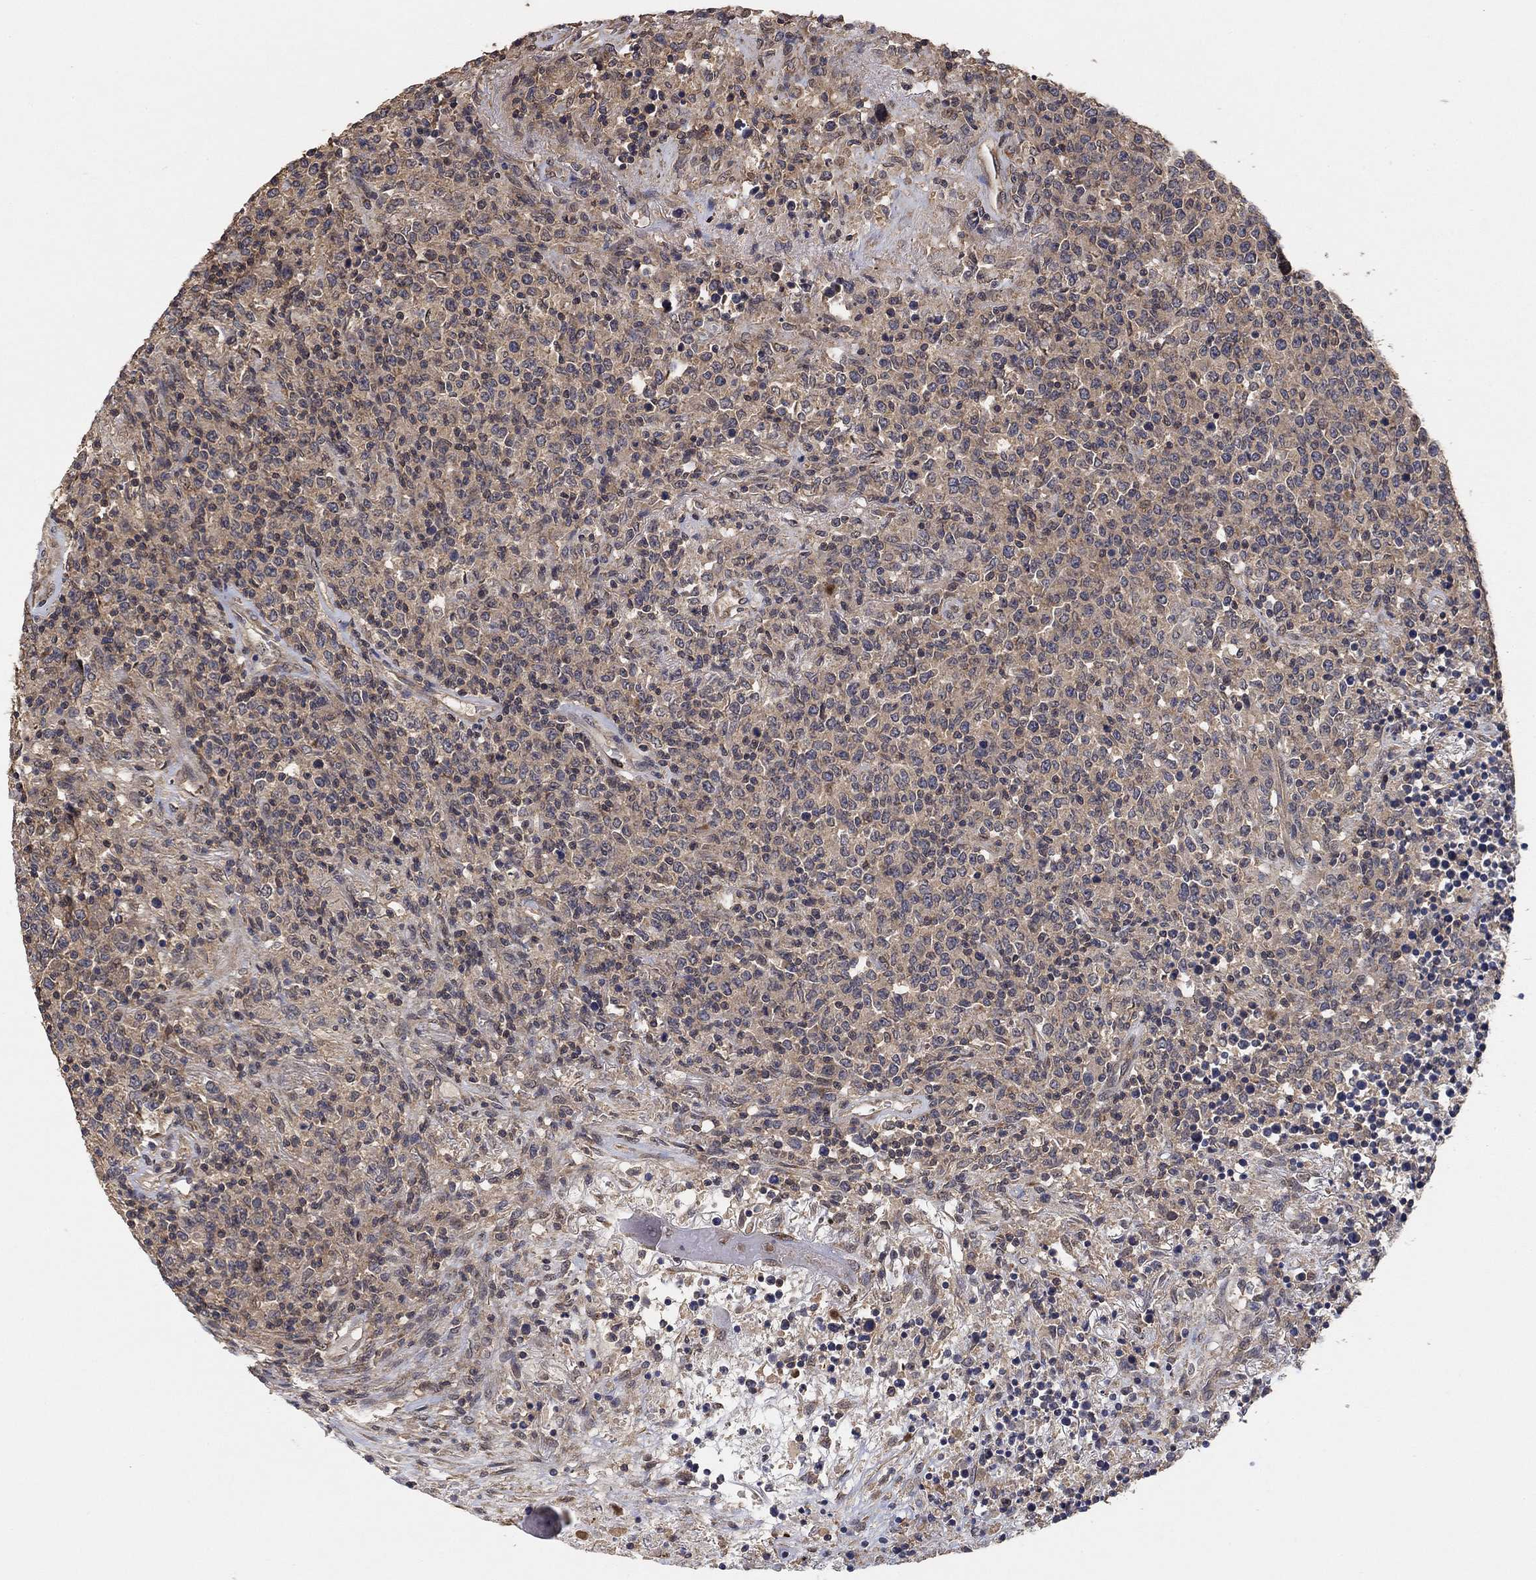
{"staining": {"intensity": "weak", "quantity": "<25%", "location": "cytoplasmic/membranous"}, "tissue": "lymphoma", "cell_type": "Tumor cells", "image_type": "cancer", "snomed": [{"axis": "morphology", "description": "Malignant lymphoma, non-Hodgkin's type, High grade"}, {"axis": "topography", "description": "Lung"}], "caption": "Immunohistochemical staining of malignant lymphoma, non-Hodgkin's type (high-grade) demonstrates no significant positivity in tumor cells. (DAB IHC visualized using brightfield microscopy, high magnification).", "gene": "CCDC43", "patient": {"sex": "male", "age": 79}}